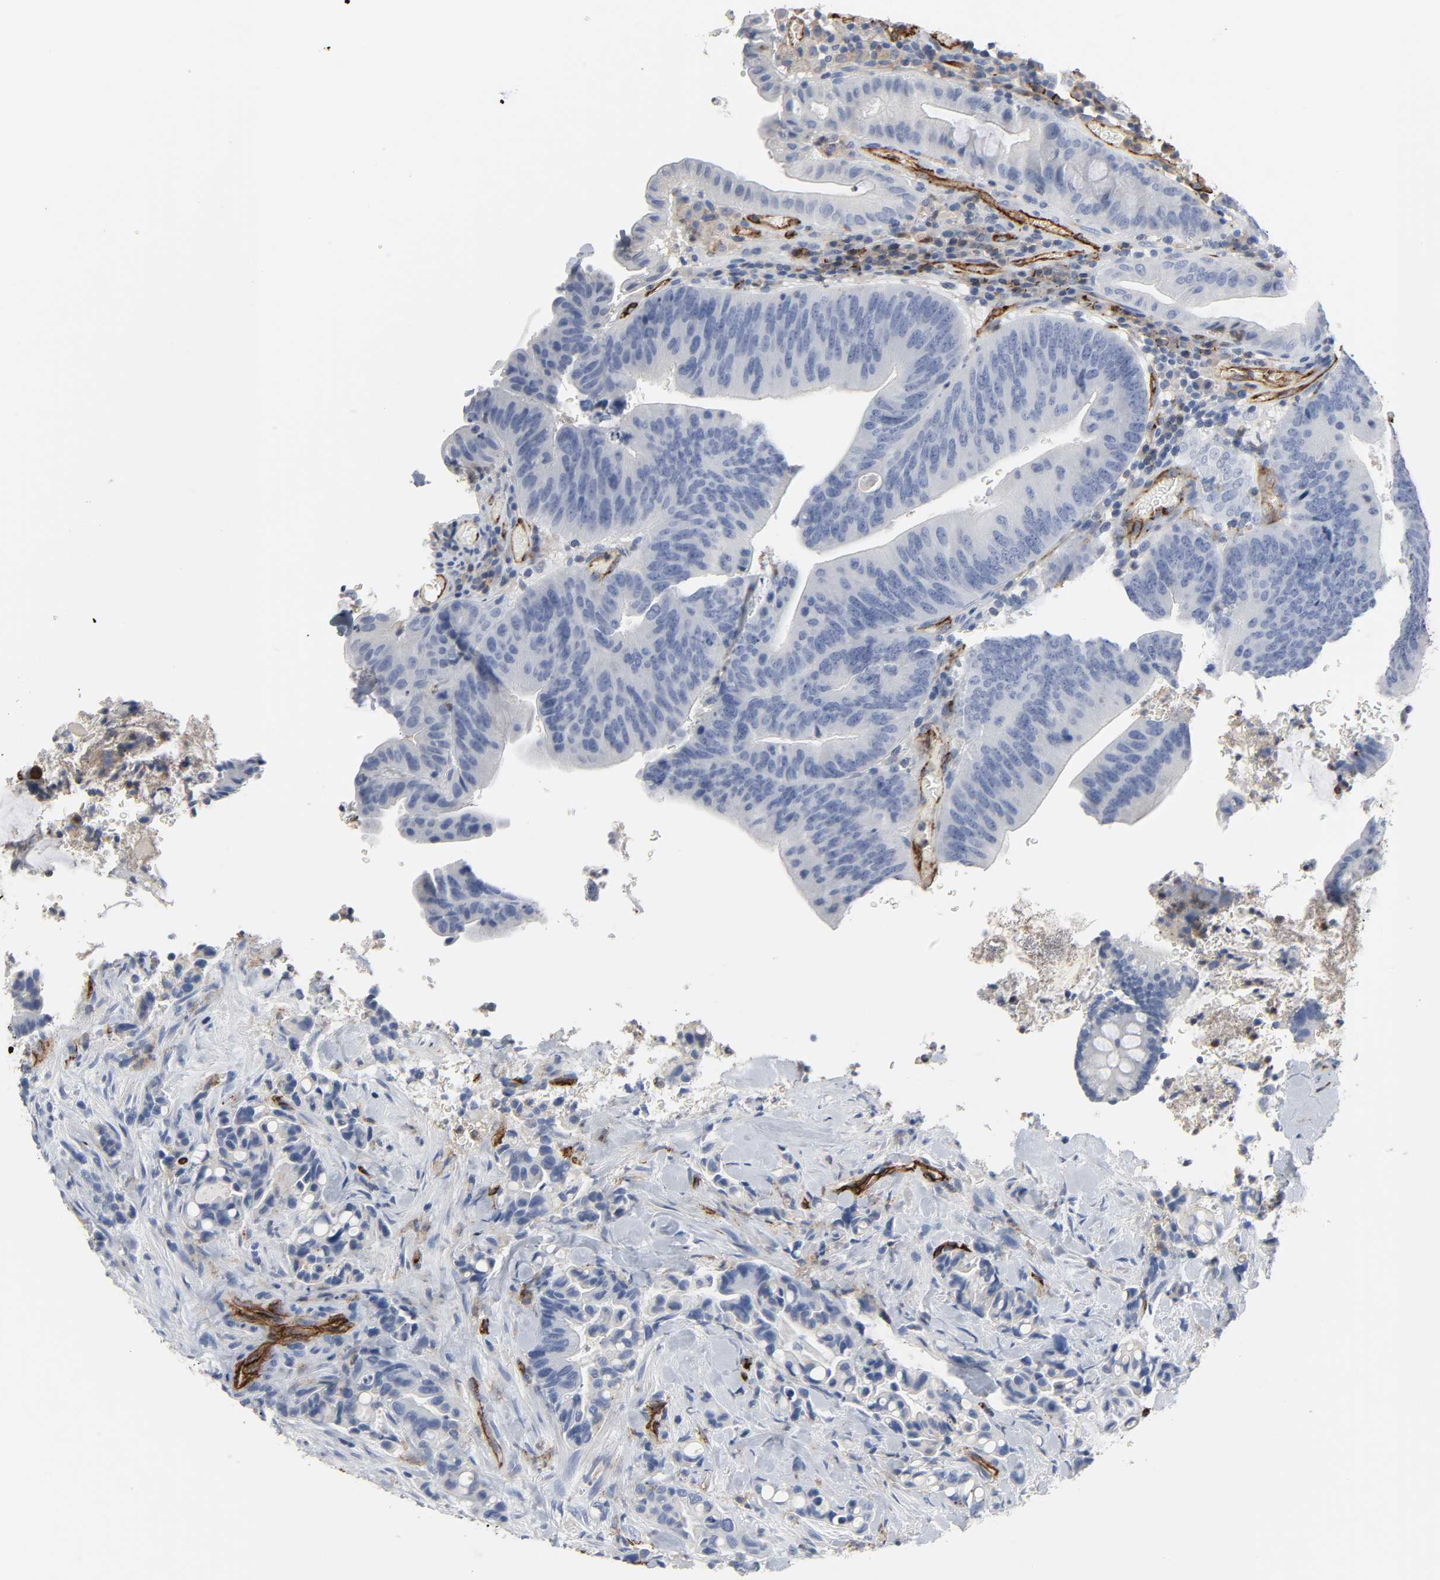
{"staining": {"intensity": "negative", "quantity": "none", "location": "none"}, "tissue": "colorectal cancer", "cell_type": "Tumor cells", "image_type": "cancer", "snomed": [{"axis": "morphology", "description": "Normal tissue, NOS"}, {"axis": "morphology", "description": "Adenocarcinoma, NOS"}, {"axis": "topography", "description": "Colon"}], "caption": "This is an immunohistochemistry histopathology image of human adenocarcinoma (colorectal). There is no positivity in tumor cells.", "gene": "PECAM1", "patient": {"sex": "male", "age": 82}}